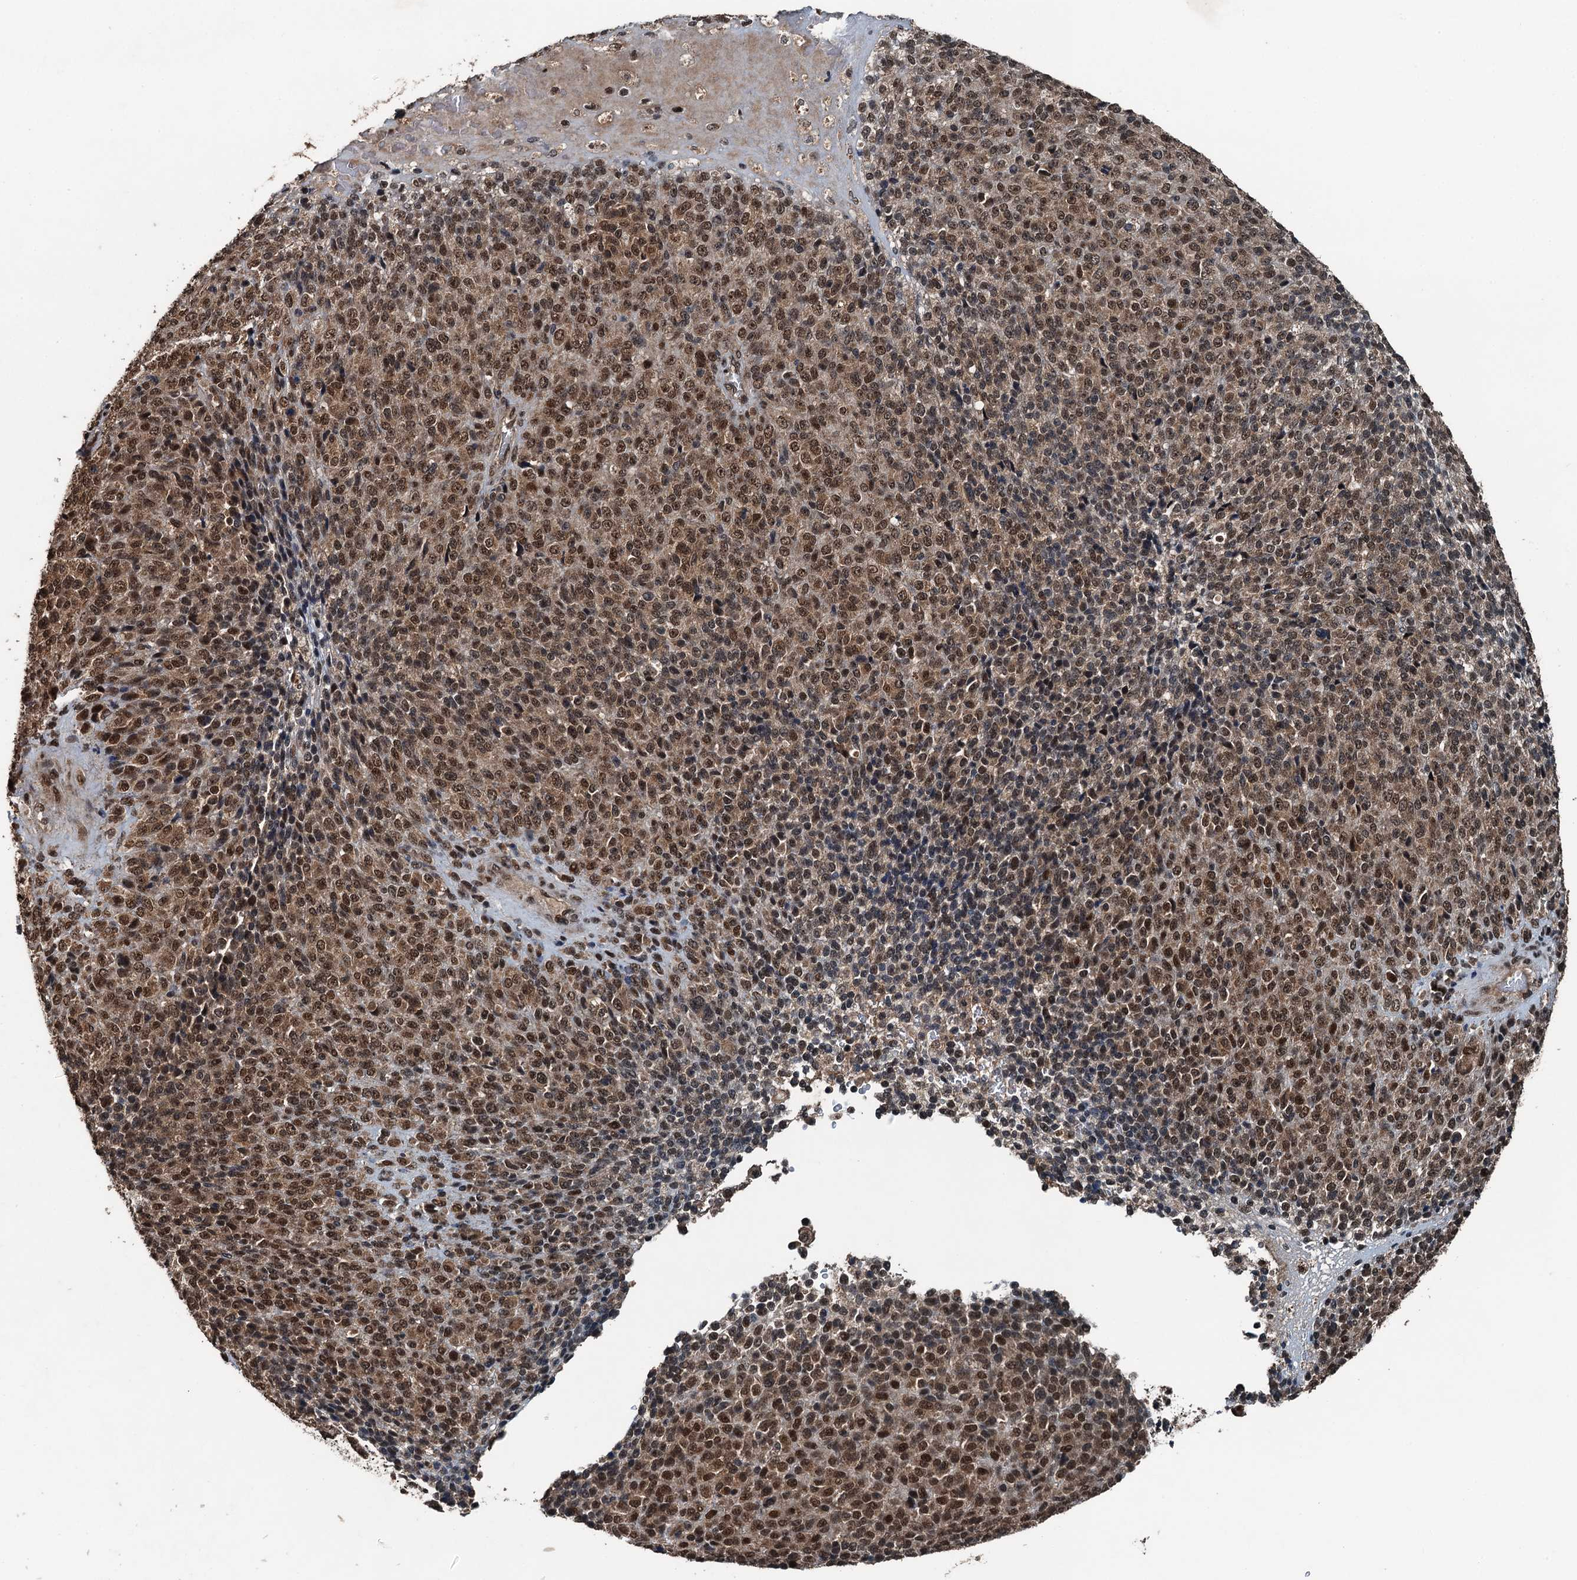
{"staining": {"intensity": "moderate", "quantity": ">75%", "location": "cytoplasmic/membranous,nuclear"}, "tissue": "melanoma", "cell_type": "Tumor cells", "image_type": "cancer", "snomed": [{"axis": "morphology", "description": "Malignant melanoma, Metastatic site"}, {"axis": "topography", "description": "Brain"}], "caption": "Protein staining exhibits moderate cytoplasmic/membranous and nuclear positivity in approximately >75% of tumor cells in melanoma.", "gene": "UBXN6", "patient": {"sex": "female", "age": 56}}